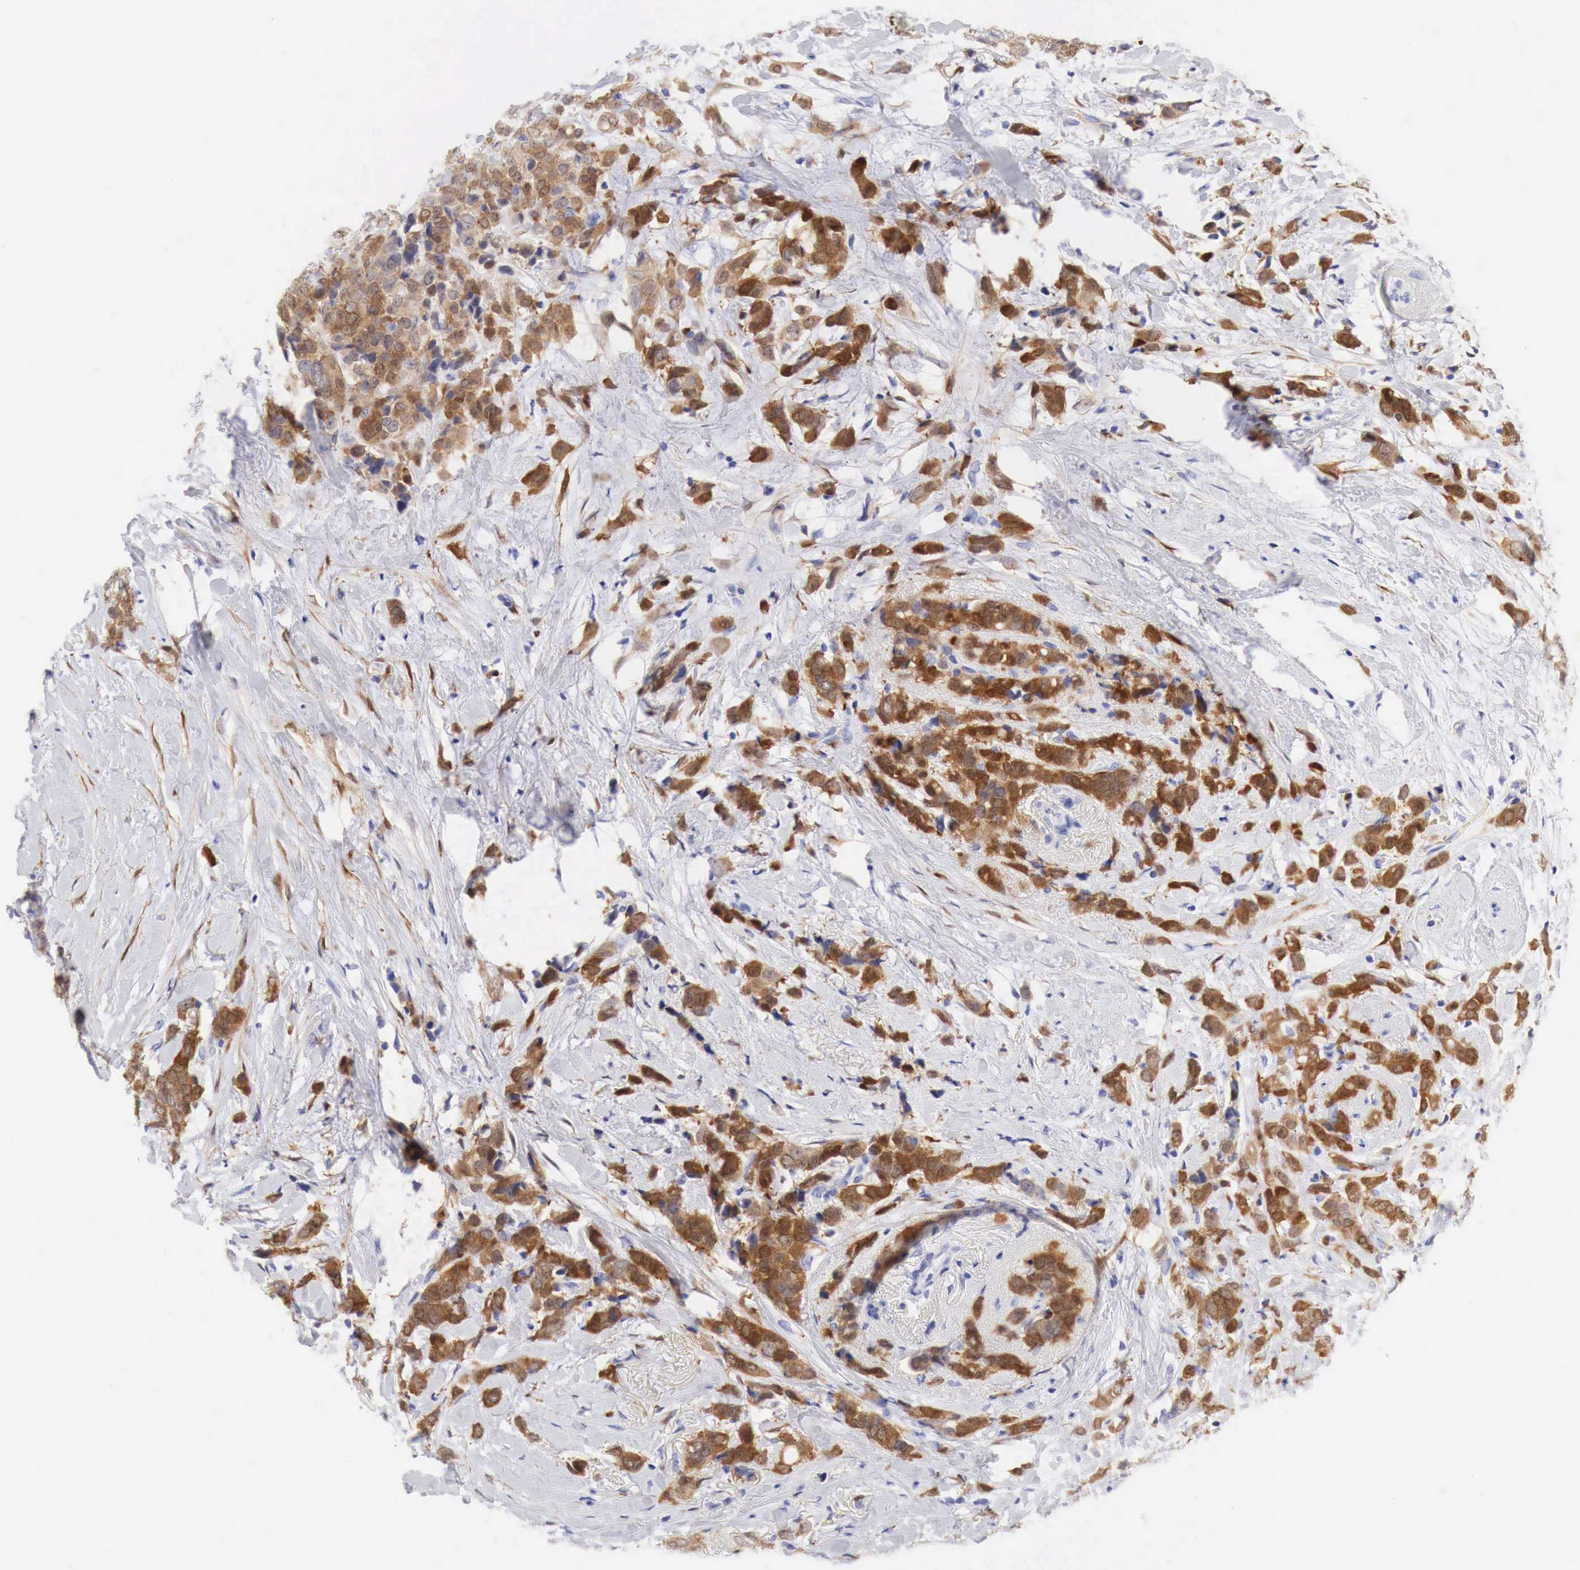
{"staining": {"intensity": "strong", "quantity": ">75%", "location": "cytoplasmic/membranous"}, "tissue": "breast cancer", "cell_type": "Tumor cells", "image_type": "cancer", "snomed": [{"axis": "morphology", "description": "Lobular carcinoma"}, {"axis": "topography", "description": "Breast"}], "caption": "Immunohistochemical staining of human breast cancer (lobular carcinoma) demonstrates high levels of strong cytoplasmic/membranous staining in about >75% of tumor cells. The staining is performed using DAB brown chromogen to label protein expression. The nuclei are counter-stained blue using hematoxylin.", "gene": "CDKN2A", "patient": {"sex": "female", "age": 57}}